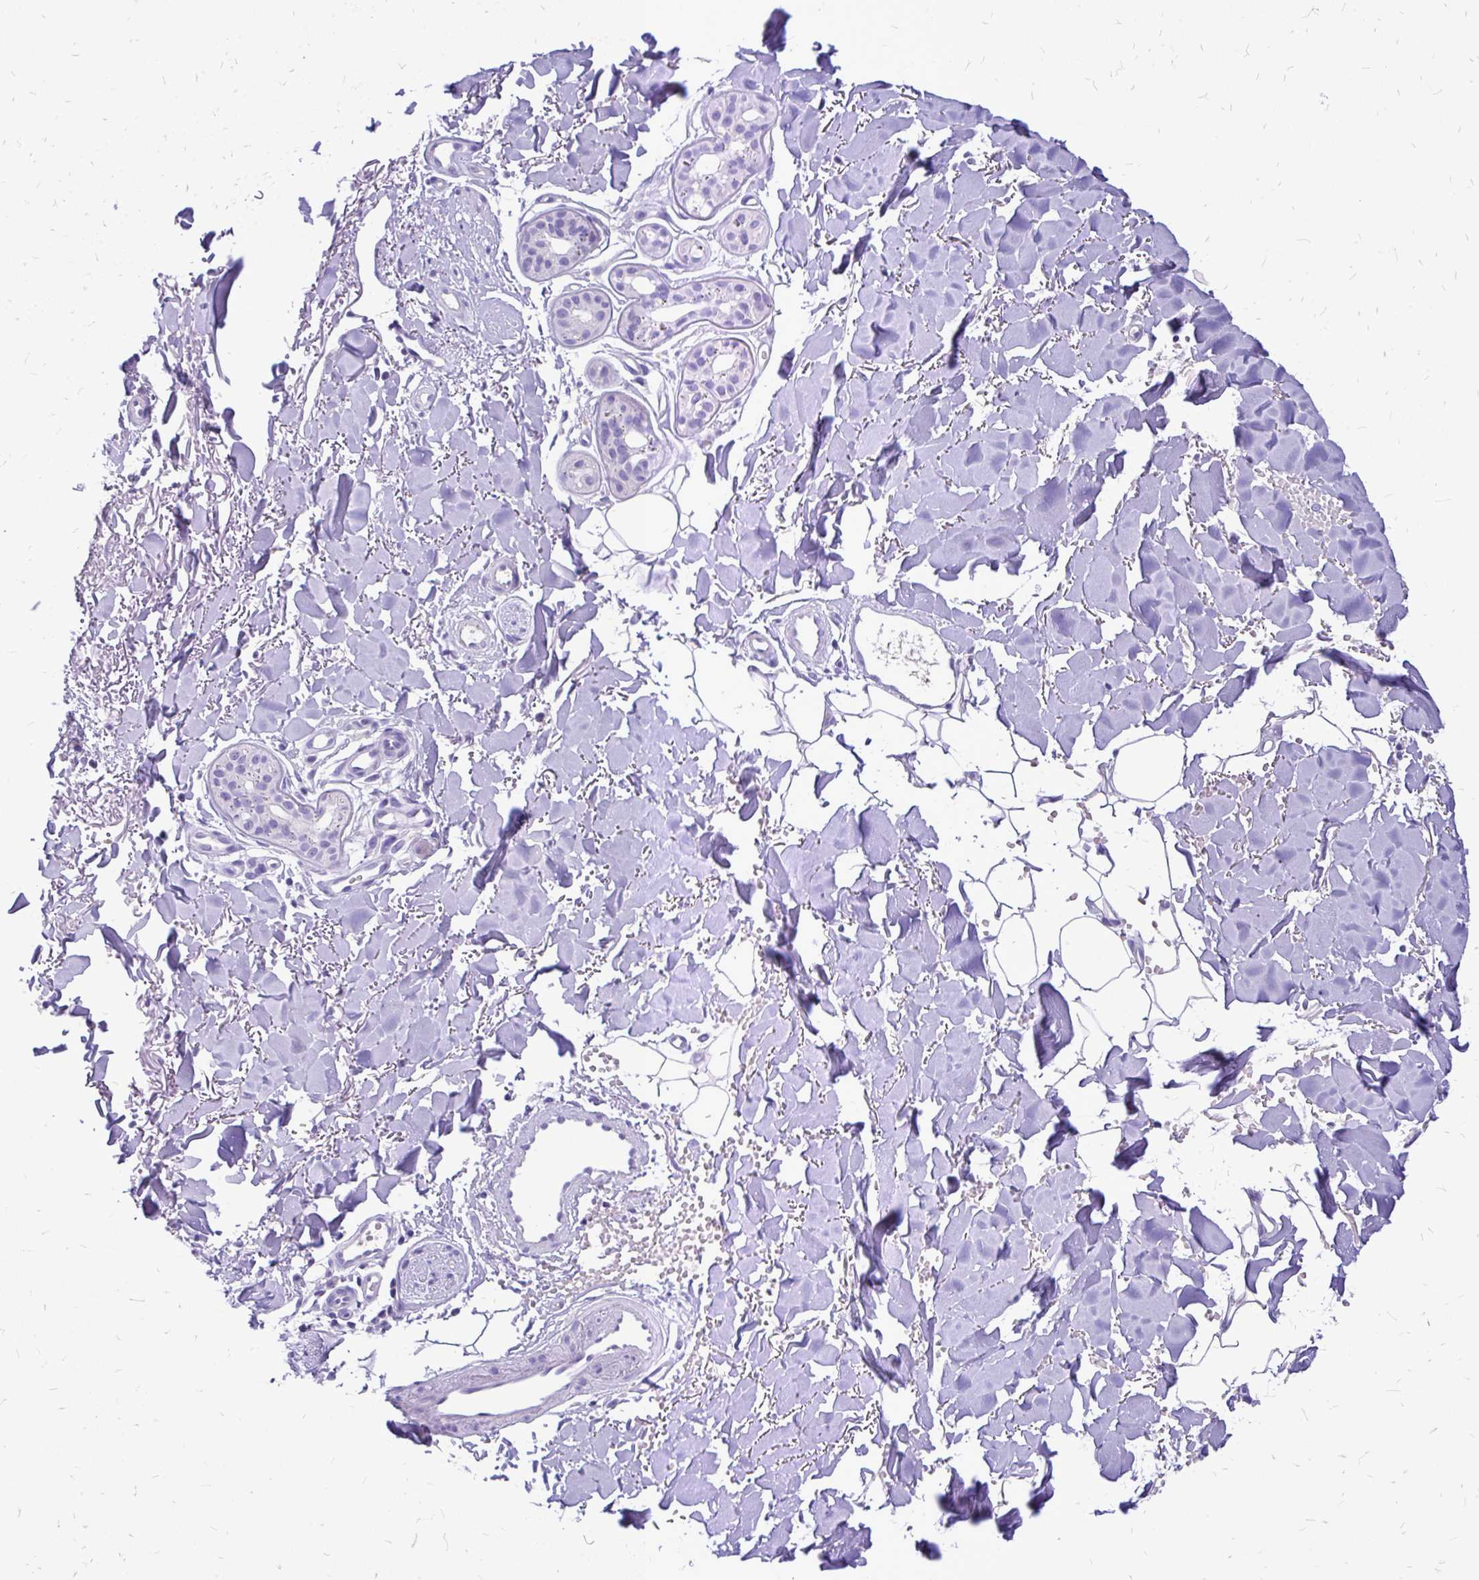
{"staining": {"intensity": "negative", "quantity": "none", "location": "none"}, "tissue": "skin cancer", "cell_type": "Tumor cells", "image_type": "cancer", "snomed": [{"axis": "morphology", "description": "Basal cell carcinoma"}, {"axis": "topography", "description": "Skin"}], "caption": "Human skin cancer (basal cell carcinoma) stained for a protein using immunohistochemistry demonstrates no staining in tumor cells.", "gene": "MAP1LC3A", "patient": {"sex": "female", "age": 82}}